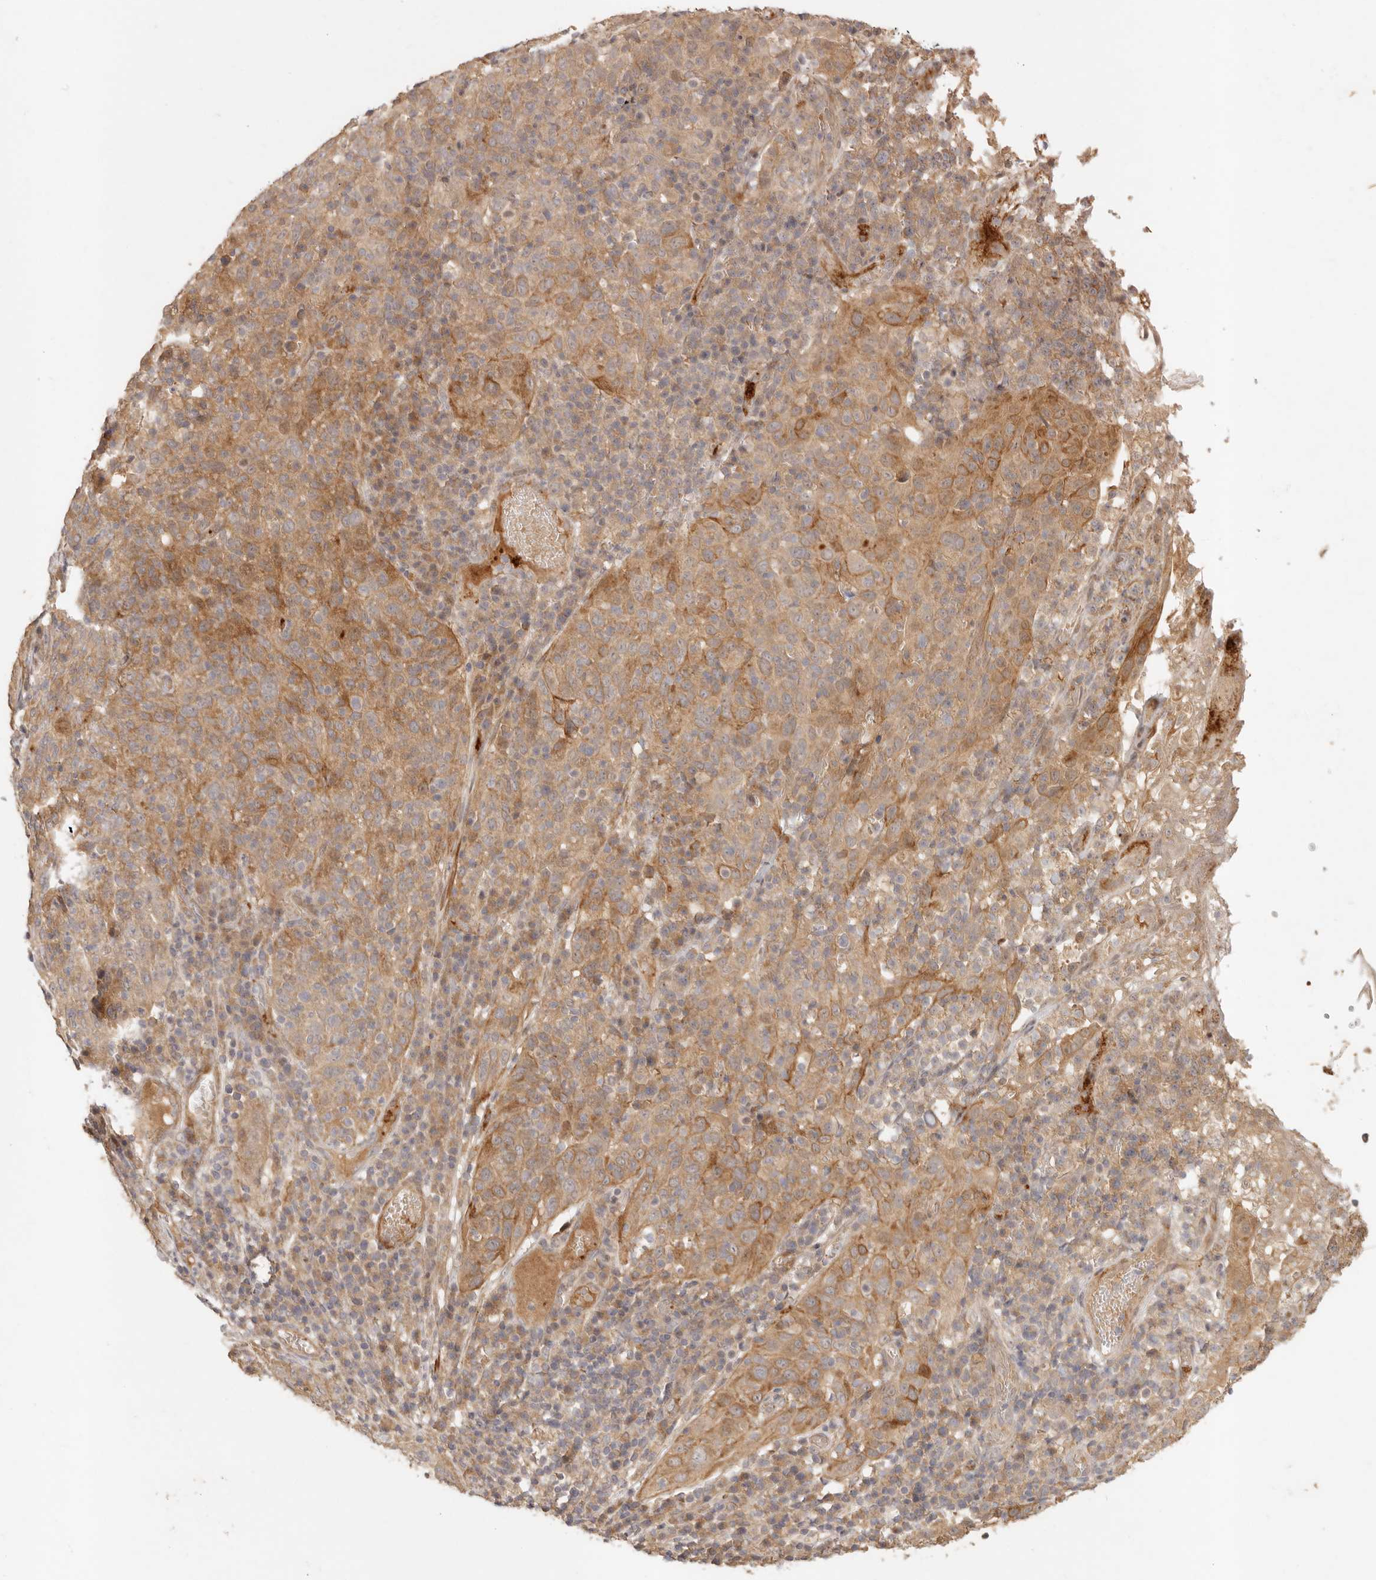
{"staining": {"intensity": "moderate", "quantity": ">75%", "location": "cytoplasmic/membranous"}, "tissue": "cervical cancer", "cell_type": "Tumor cells", "image_type": "cancer", "snomed": [{"axis": "morphology", "description": "Squamous cell carcinoma, NOS"}, {"axis": "topography", "description": "Cervix"}], "caption": "This micrograph shows IHC staining of cervical cancer, with medium moderate cytoplasmic/membranous positivity in about >75% of tumor cells.", "gene": "VIPR1", "patient": {"sex": "female", "age": 46}}